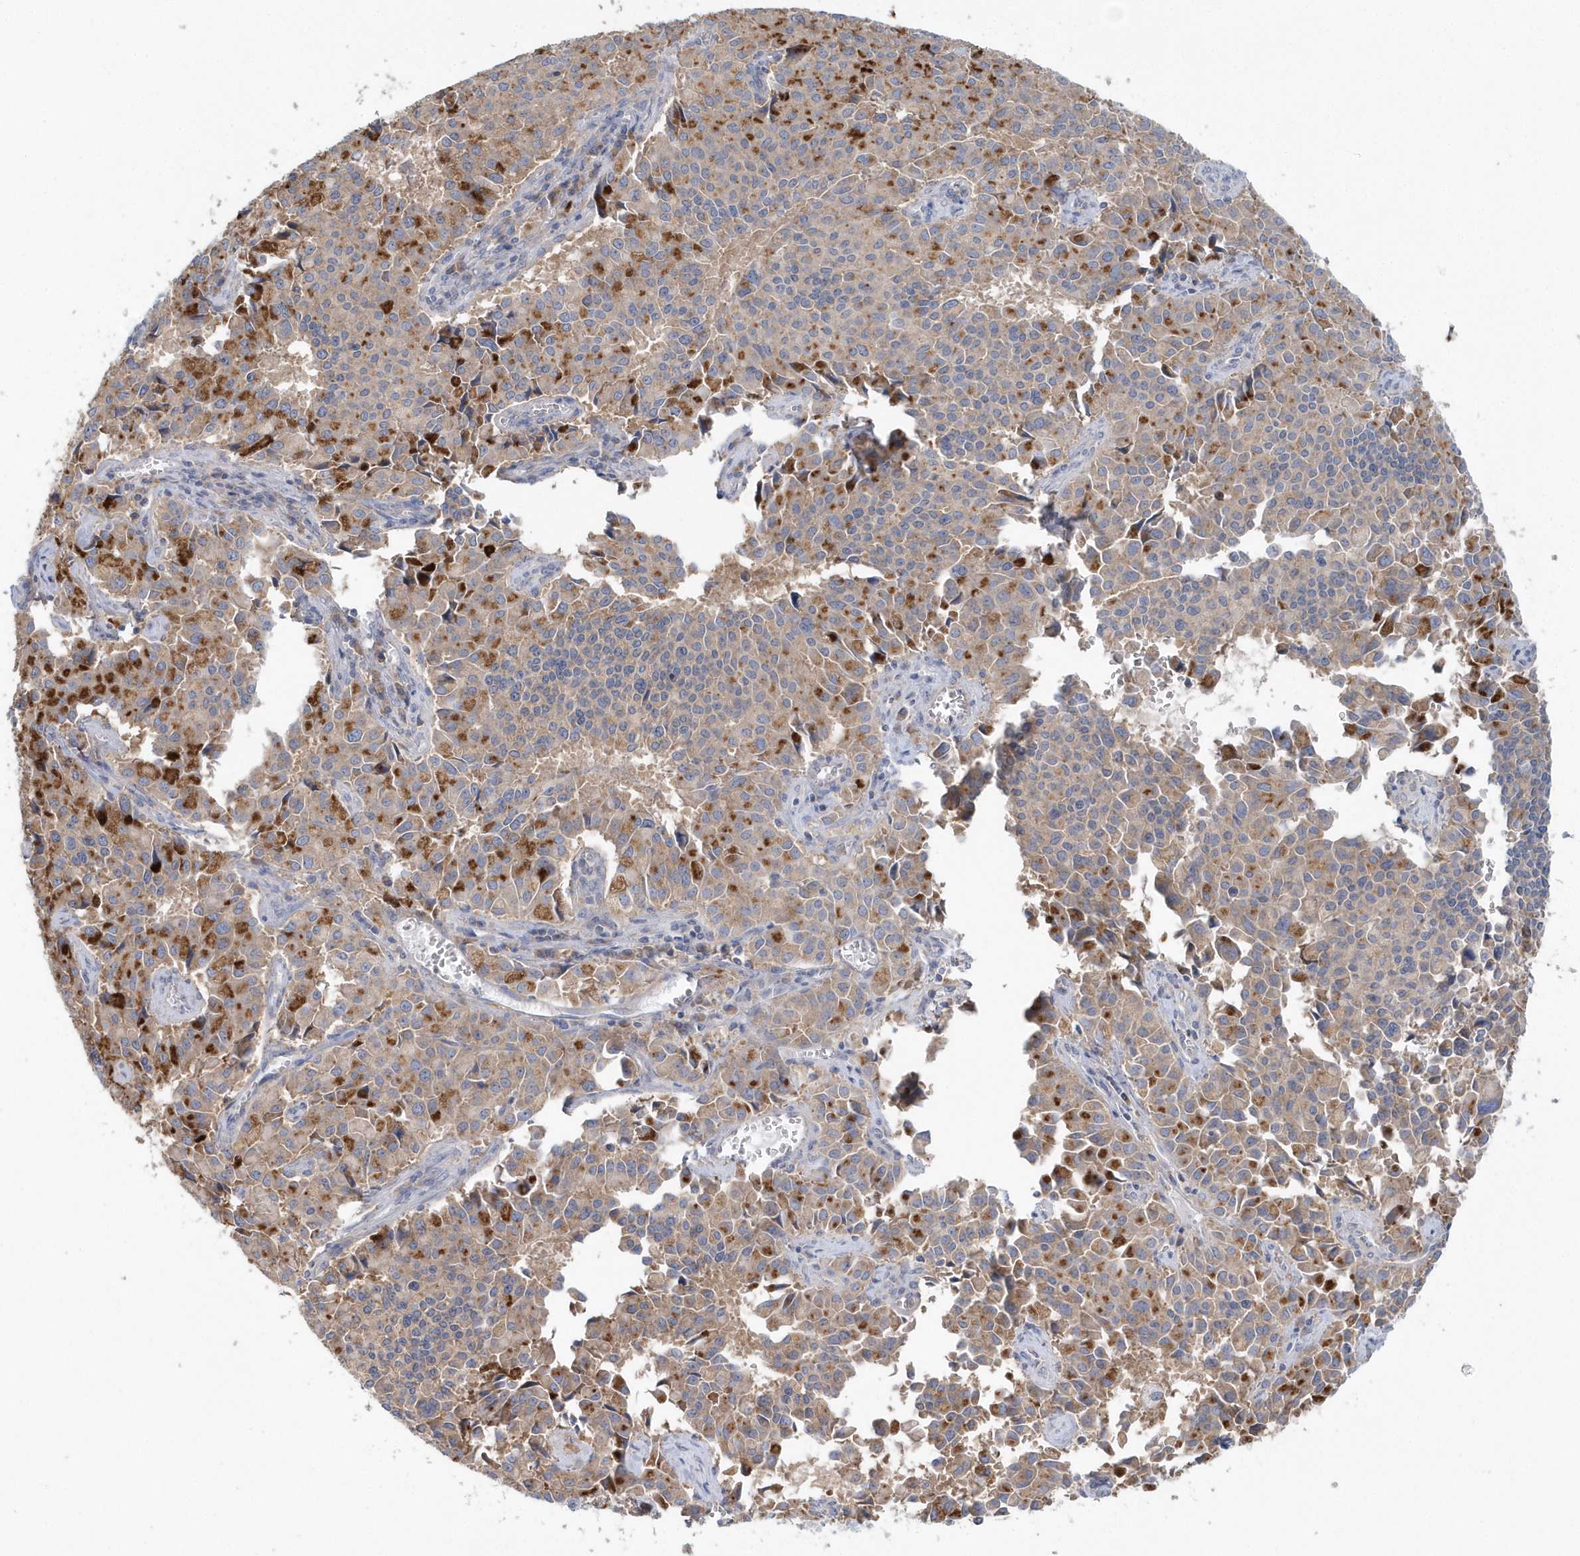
{"staining": {"intensity": "strong", "quantity": "<25%", "location": "cytoplasmic/membranous"}, "tissue": "pancreatic cancer", "cell_type": "Tumor cells", "image_type": "cancer", "snomed": [{"axis": "morphology", "description": "Adenocarcinoma, NOS"}, {"axis": "topography", "description": "Pancreas"}], "caption": "The immunohistochemical stain labels strong cytoplasmic/membranous staining in tumor cells of pancreatic cancer tissue. Immunohistochemistry stains the protein of interest in brown and the nuclei are stained blue.", "gene": "EIF3C", "patient": {"sex": "male", "age": 65}}